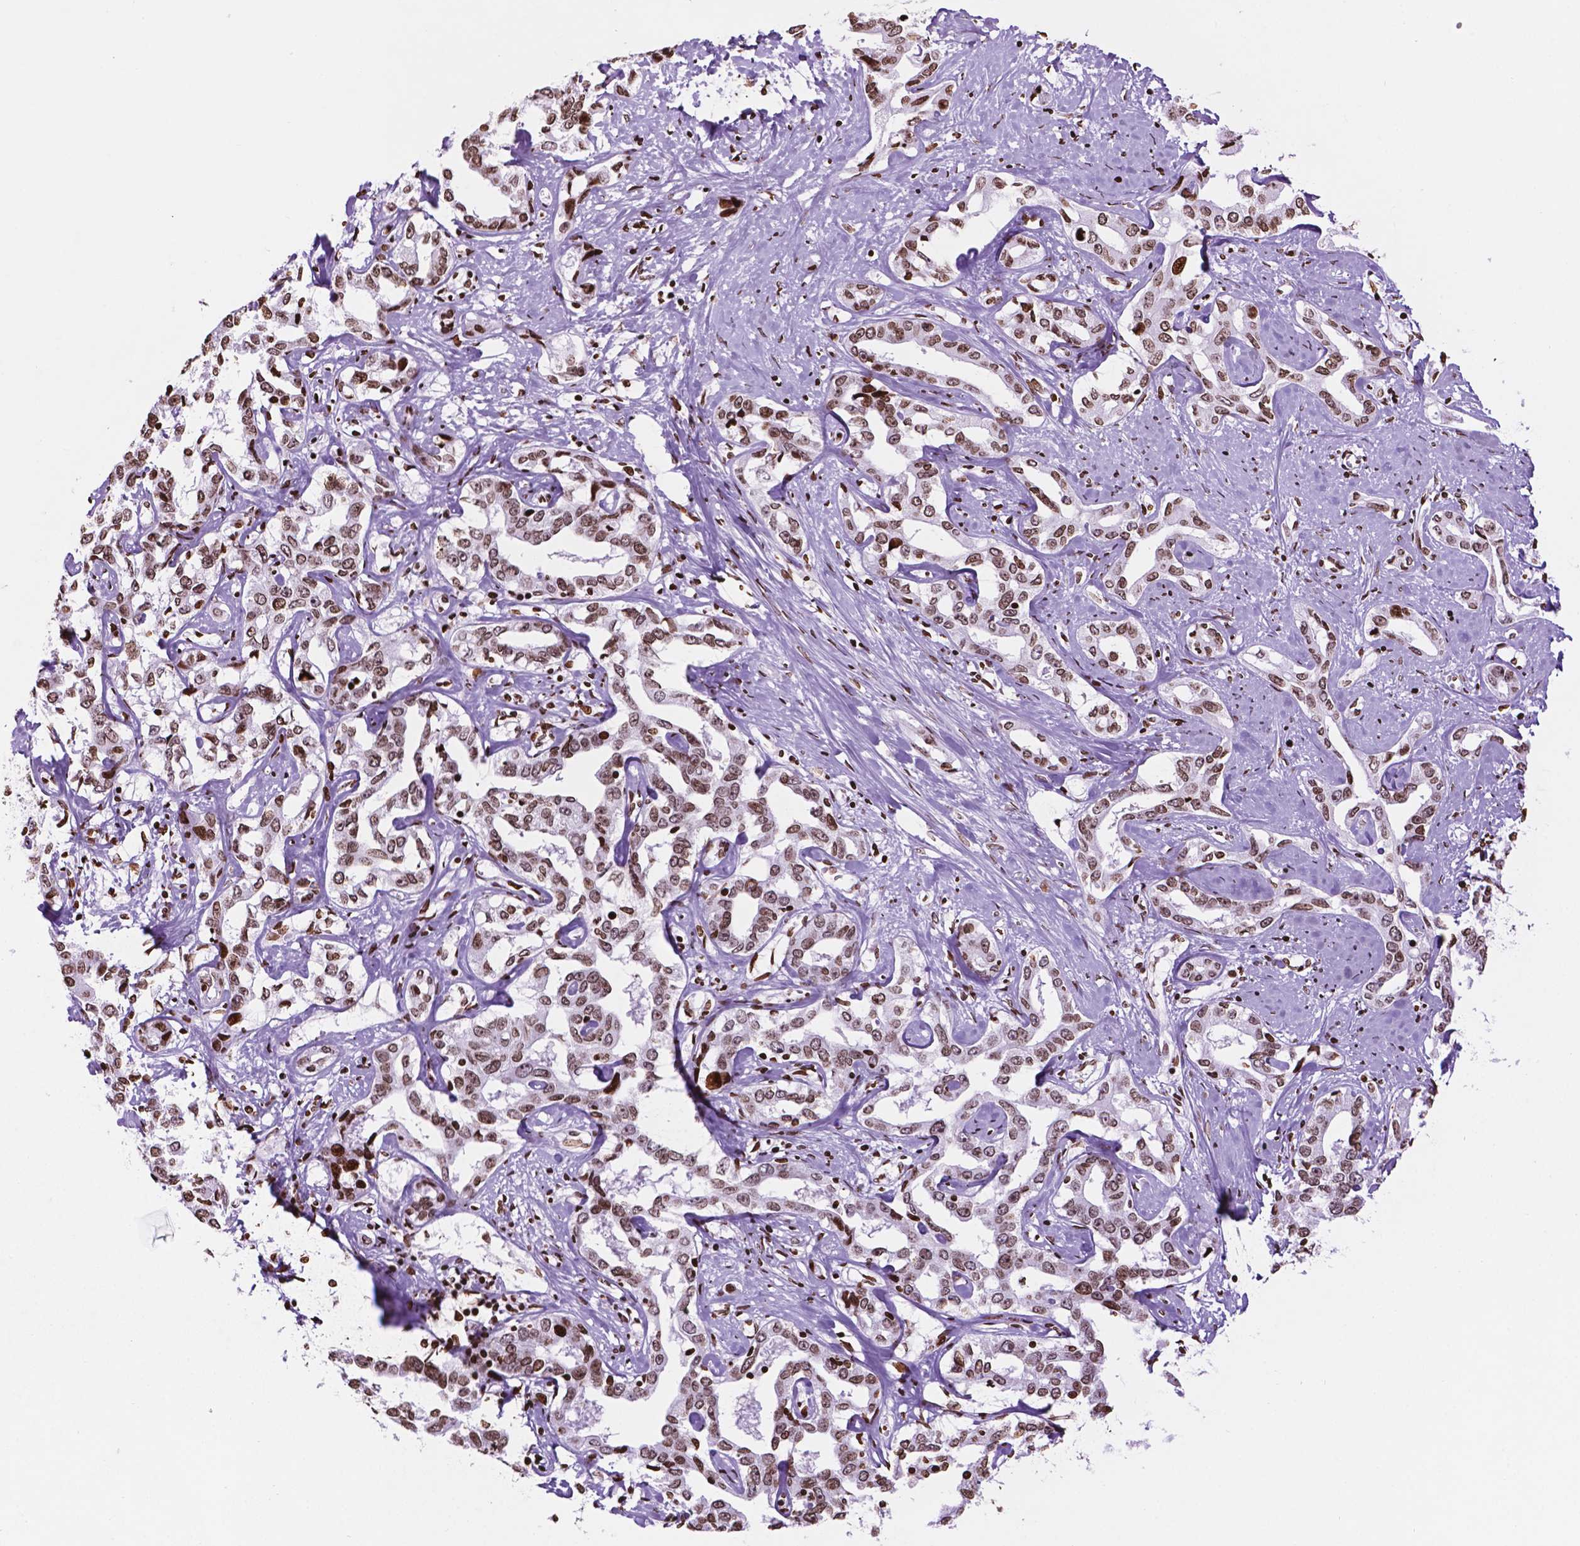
{"staining": {"intensity": "moderate", "quantity": ">75%", "location": "nuclear"}, "tissue": "liver cancer", "cell_type": "Tumor cells", "image_type": "cancer", "snomed": [{"axis": "morphology", "description": "Cholangiocarcinoma"}, {"axis": "topography", "description": "Liver"}], "caption": "This is an image of IHC staining of liver cancer, which shows moderate positivity in the nuclear of tumor cells.", "gene": "TMEM250", "patient": {"sex": "male", "age": 59}}